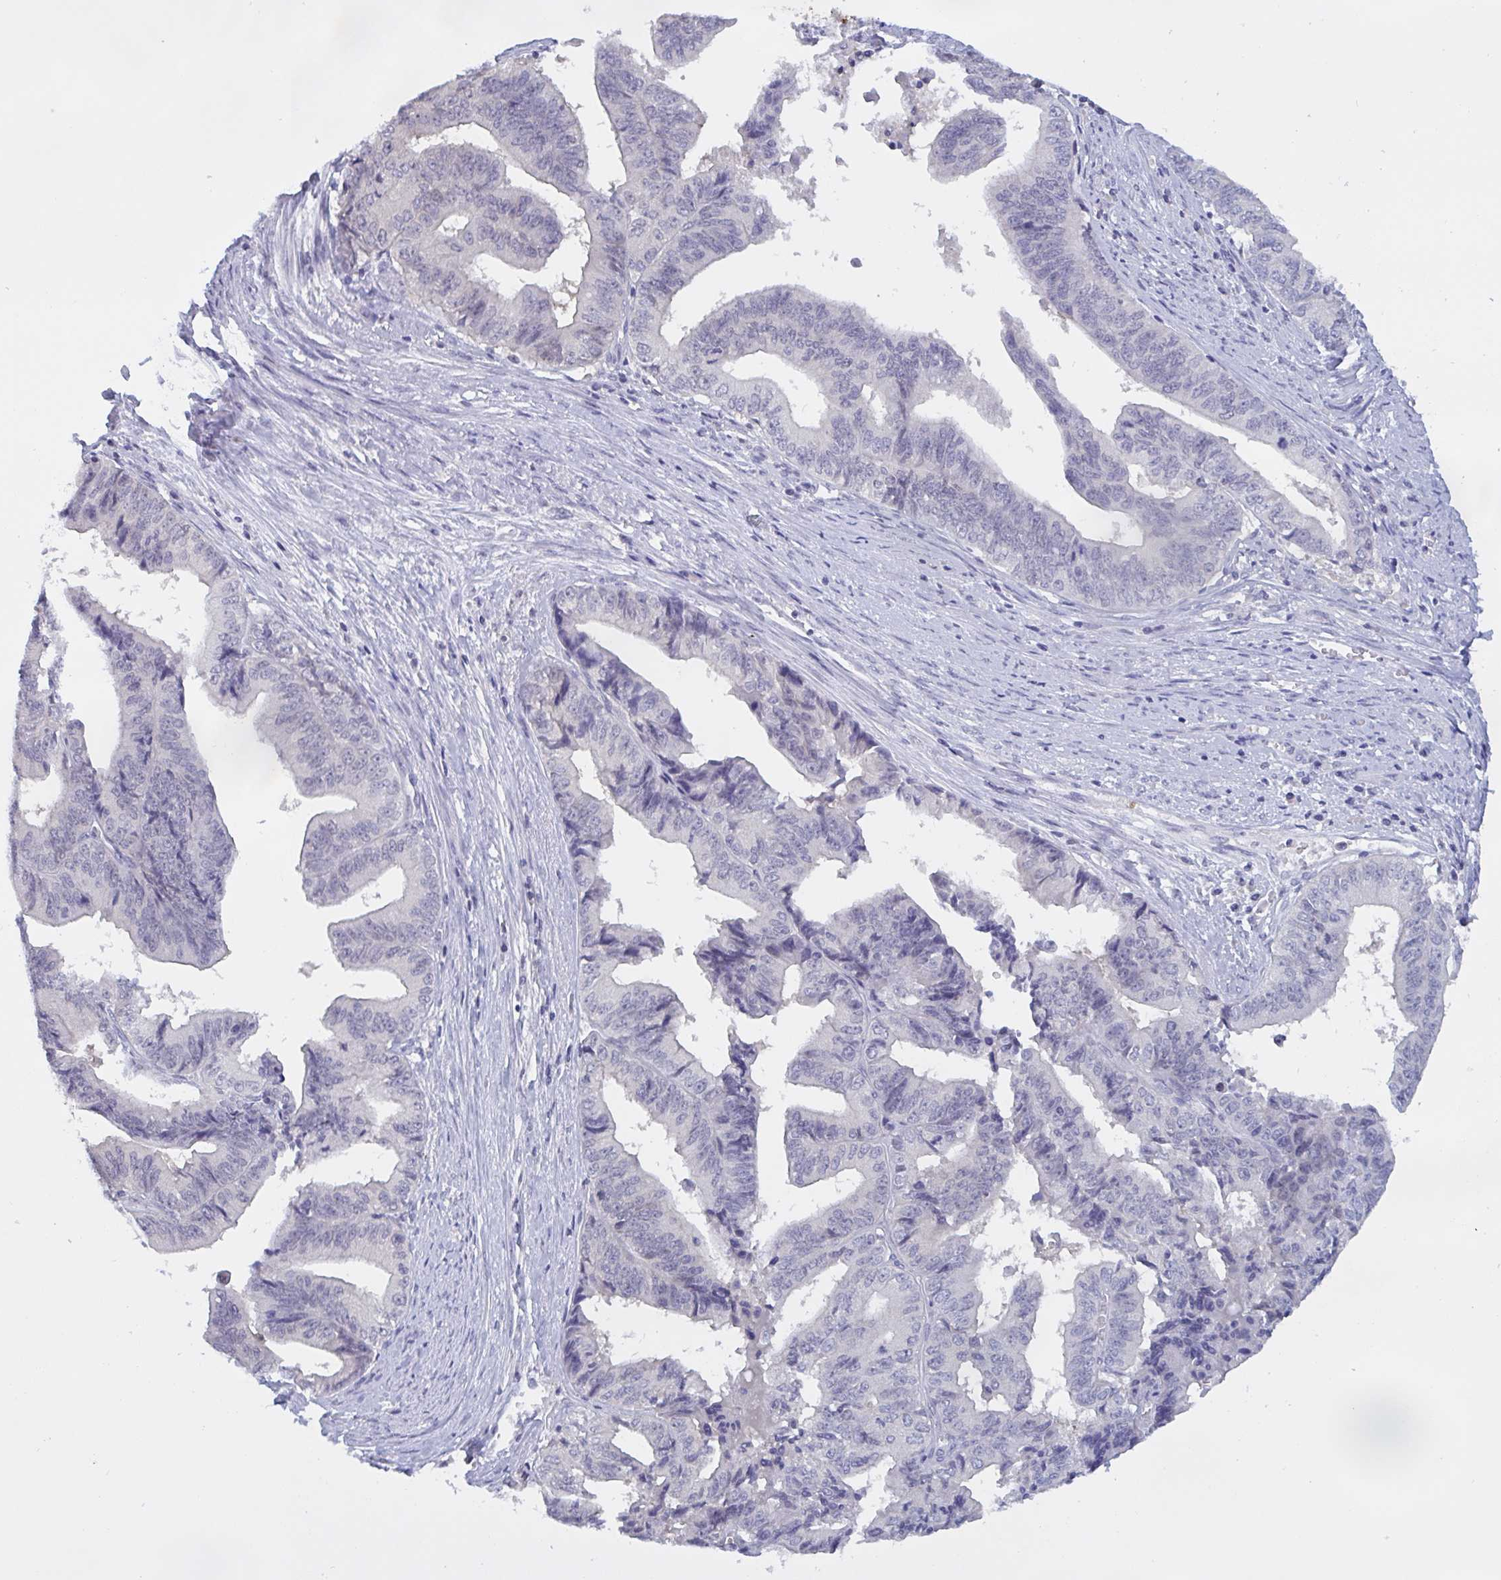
{"staining": {"intensity": "negative", "quantity": "none", "location": "none"}, "tissue": "endometrial cancer", "cell_type": "Tumor cells", "image_type": "cancer", "snomed": [{"axis": "morphology", "description": "Adenocarcinoma, NOS"}, {"axis": "topography", "description": "Endometrium"}], "caption": "IHC of human endometrial cancer (adenocarcinoma) reveals no staining in tumor cells.", "gene": "SERPINB13", "patient": {"sex": "female", "age": 65}}